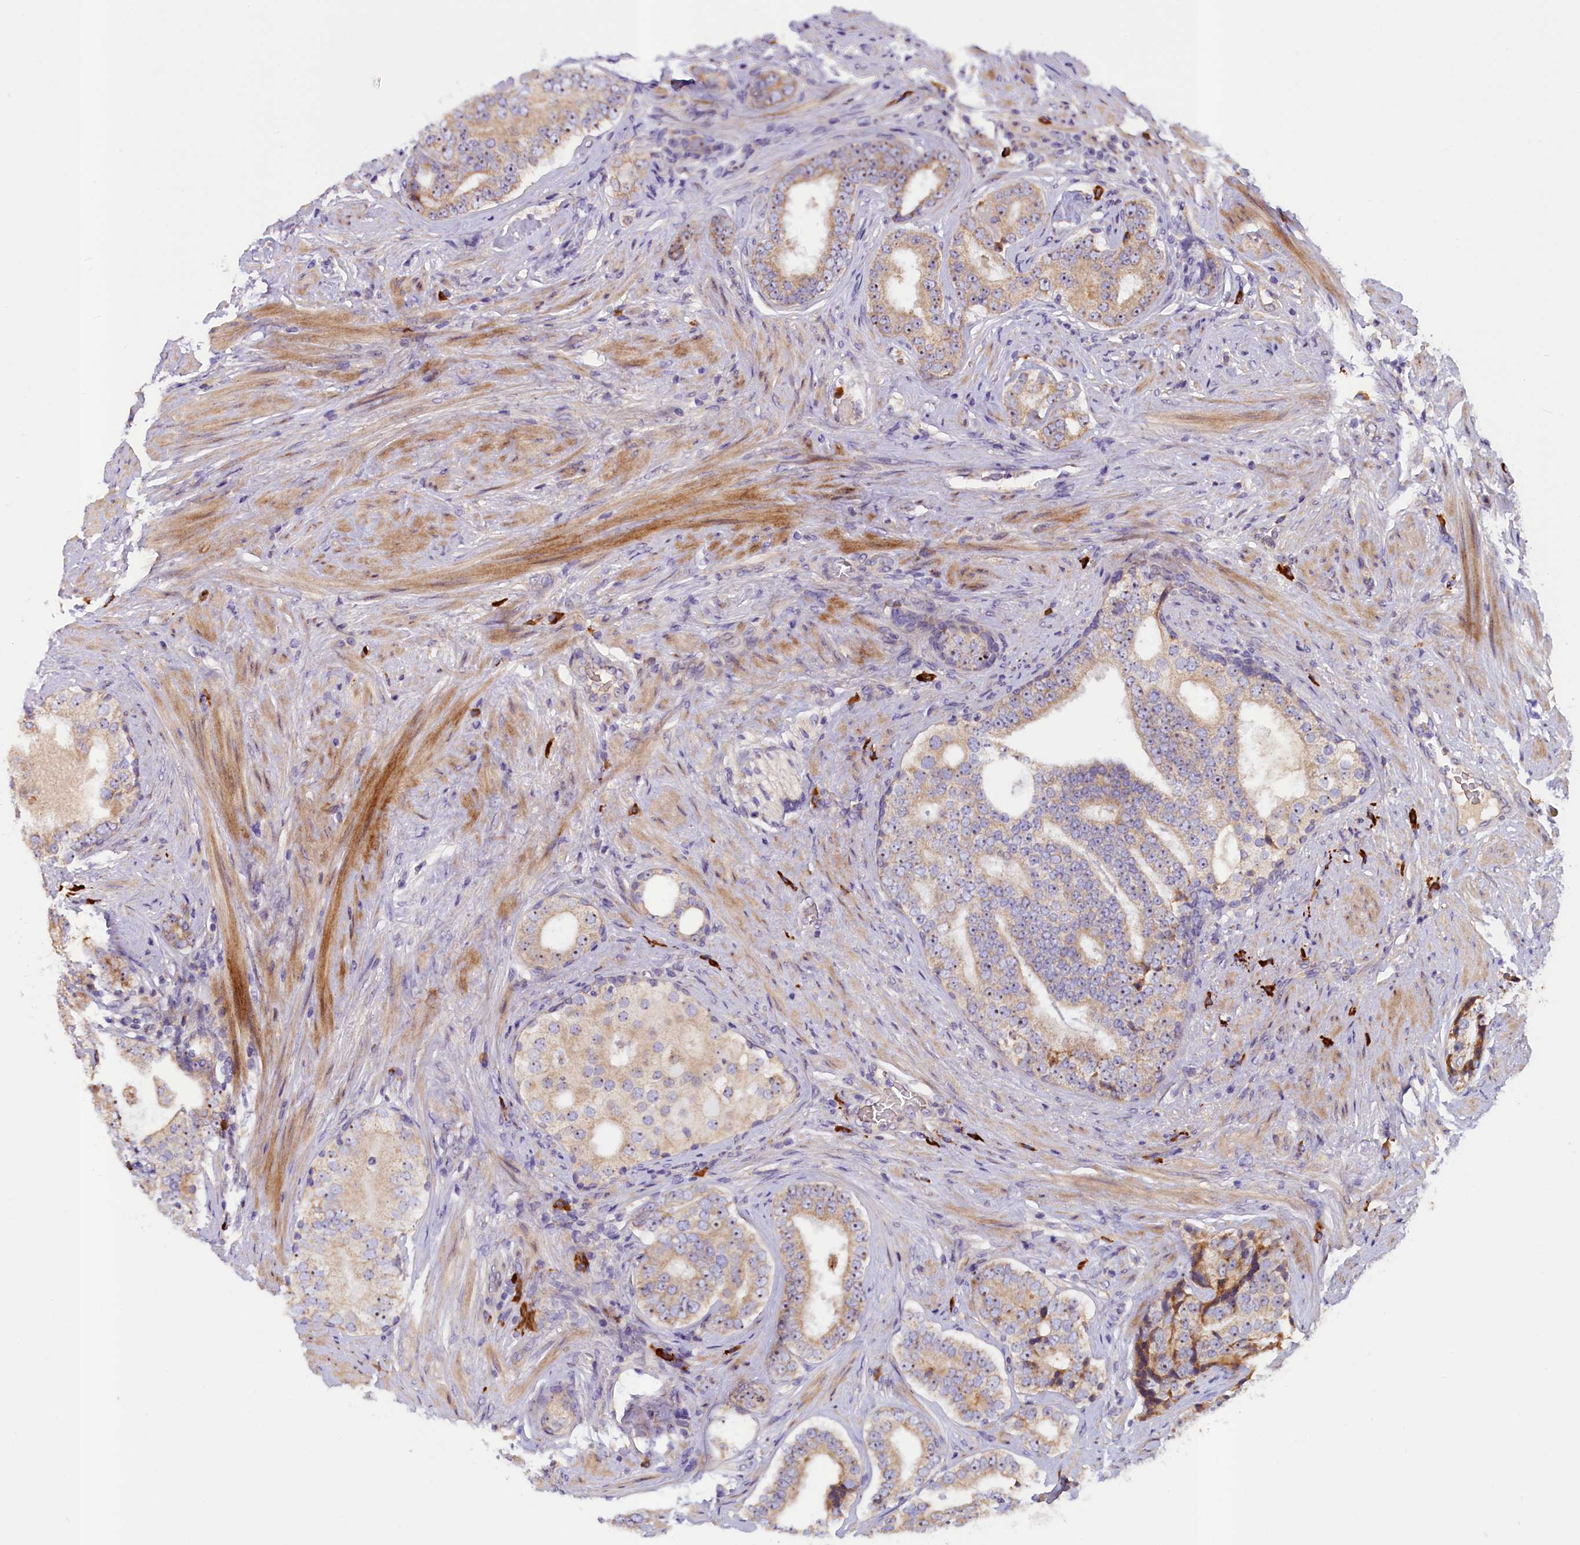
{"staining": {"intensity": "moderate", "quantity": ">75%", "location": "cytoplasmic/membranous"}, "tissue": "prostate cancer", "cell_type": "Tumor cells", "image_type": "cancer", "snomed": [{"axis": "morphology", "description": "Adenocarcinoma, High grade"}, {"axis": "topography", "description": "Prostate"}], "caption": "Tumor cells demonstrate moderate cytoplasmic/membranous expression in about >75% of cells in prostate cancer. Using DAB (3,3'-diaminobenzidine) (brown) and hematoxylin (blue) stains, captured at high magnification using brightfield microscopy.", "gene": "FRY", "patient": {"sex": "male", "age": 56}}